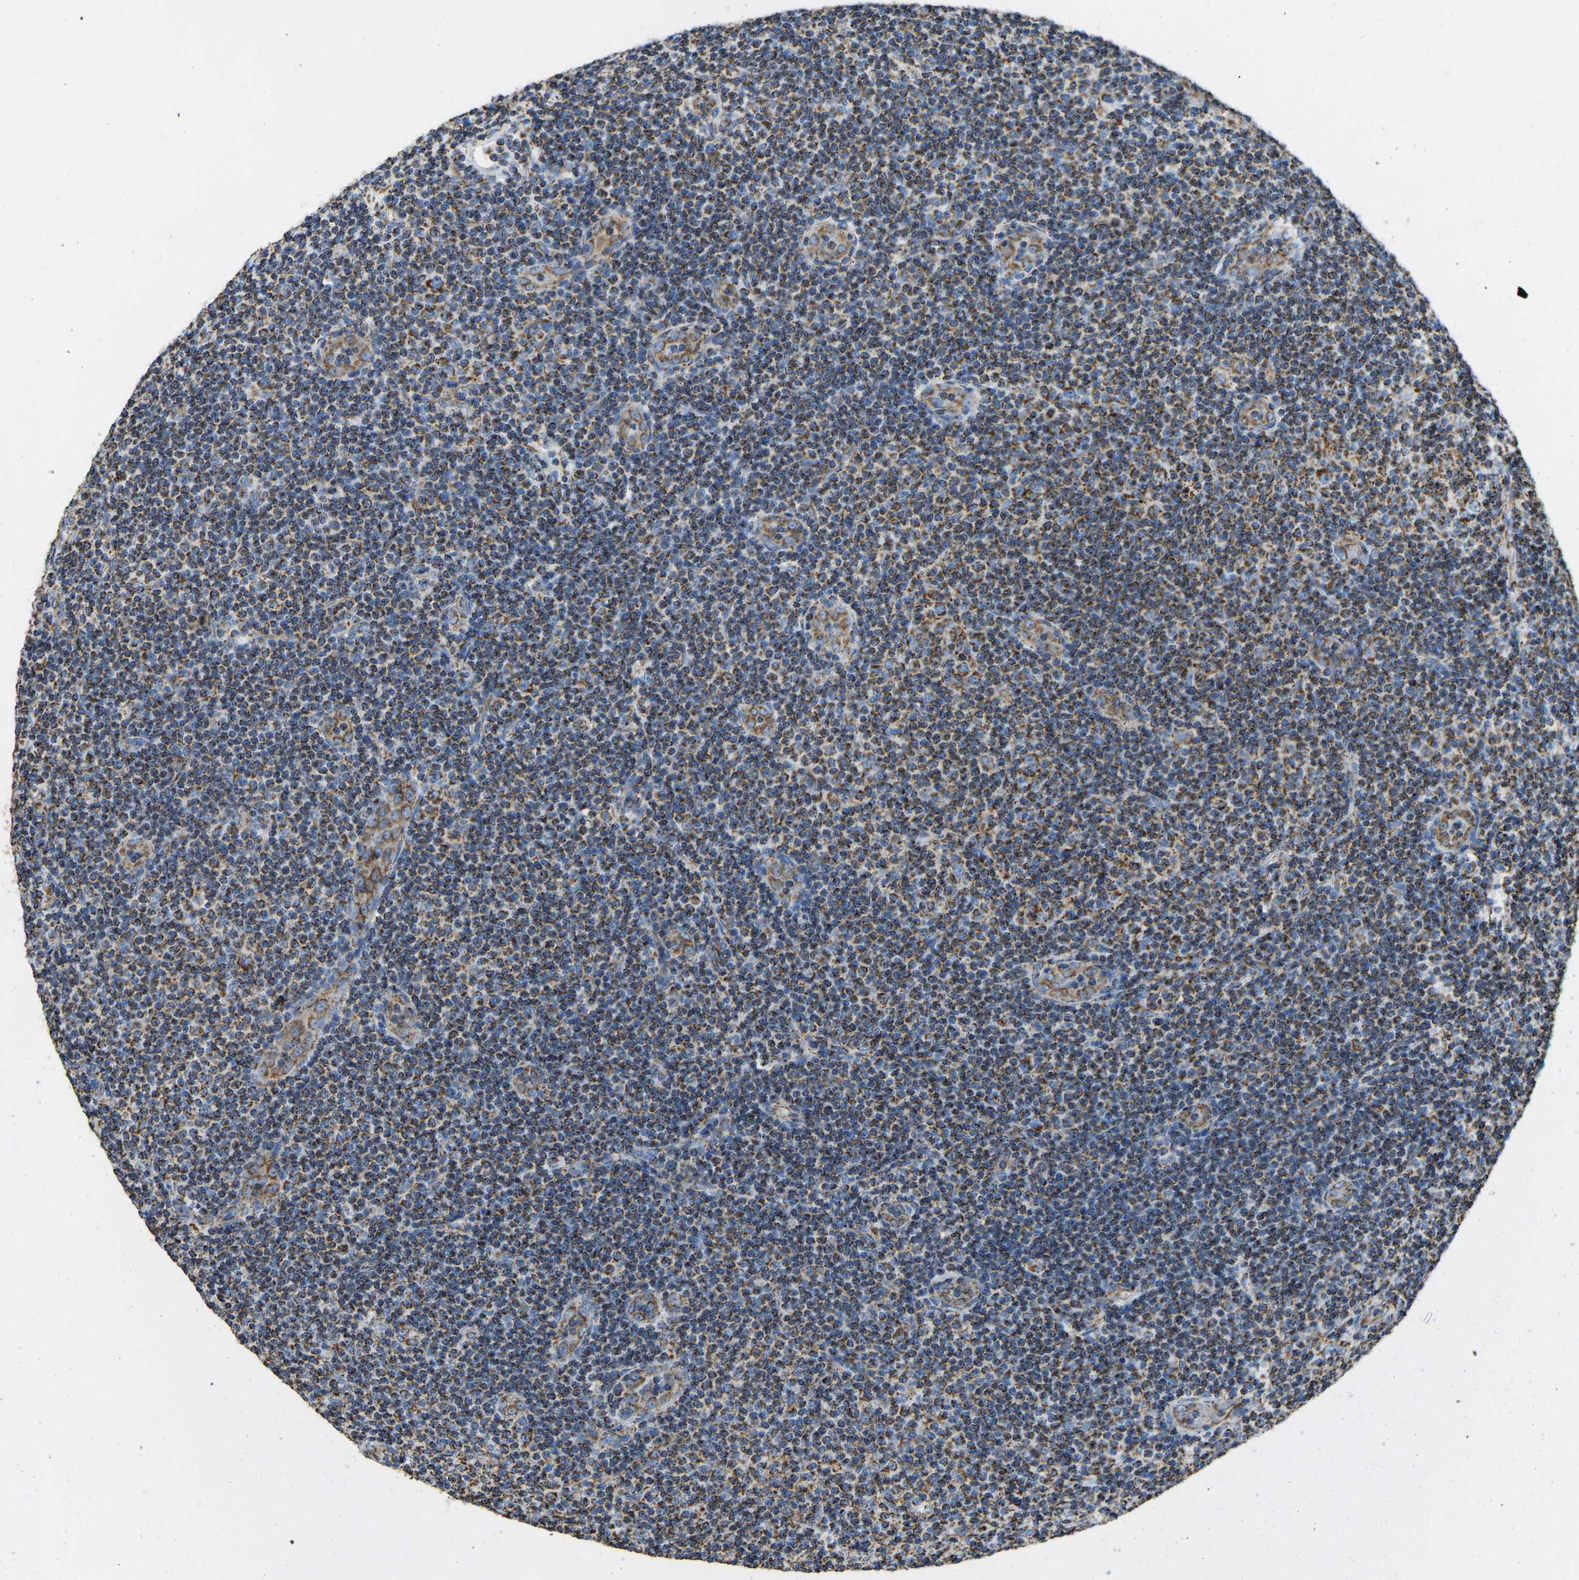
{"staining": {"intensity": "moderate", "quantity": ">75%", "location": "cytoplasmic/membranous"}, "tissue": "lymphoma", "cell_type": "Tumor cells", "image_type": "cancer", "snomed": [{"axis": "morphology", "description": "Malignant lymphoma, non-Hodgkin's type, Low grade"}, {"axis": "topography", "description": "Lymph node"}], "caption": "Immunohistochemical staining of lymphoma reveals moderate cytoplasmic/membranous protein staining in about >75% of tumor cells.", "gene": "IRX6", "patient": {"sex": "male", "age": 83}}